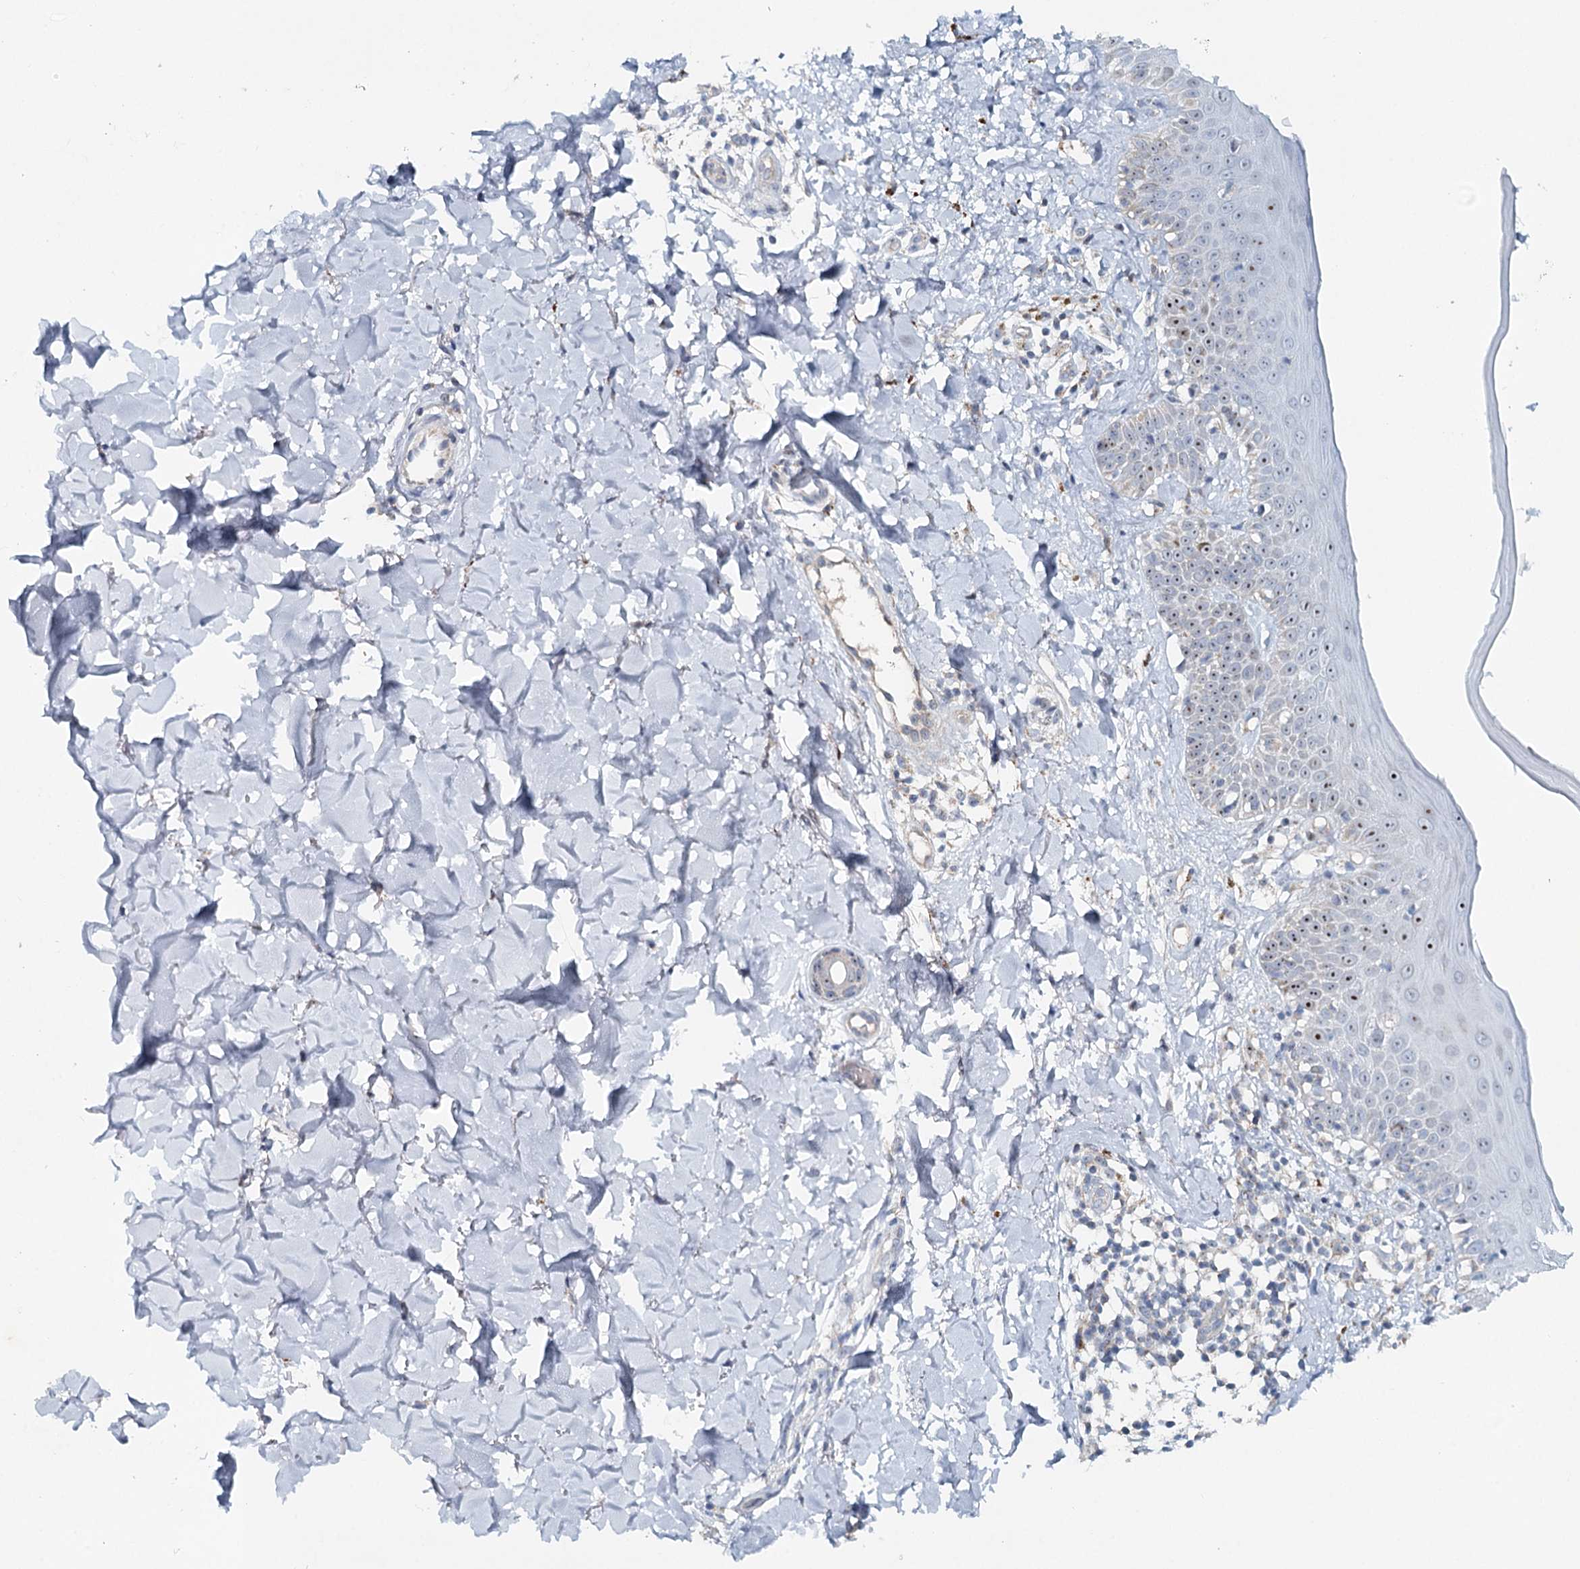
{"staining": {"intensity": "weak", "quantity": "25%-75%", "location": "cytoplasmic/membranous"}, "tissue": "skin", "cell_type": "Fibroblasts", "image_type": "normal", "snomed": [{"axis": "morphology", "description": "Normal tissue, NOS"}, {"axis": "topography", "description": "Skin"}], "caption": "A micrograph of human skin stained for a protein exhibits weak cytoplasmic/membranous brown staining in fibroblasts.", "gene": "RBM43", "patient": {"sex": "male", "age": 52}}